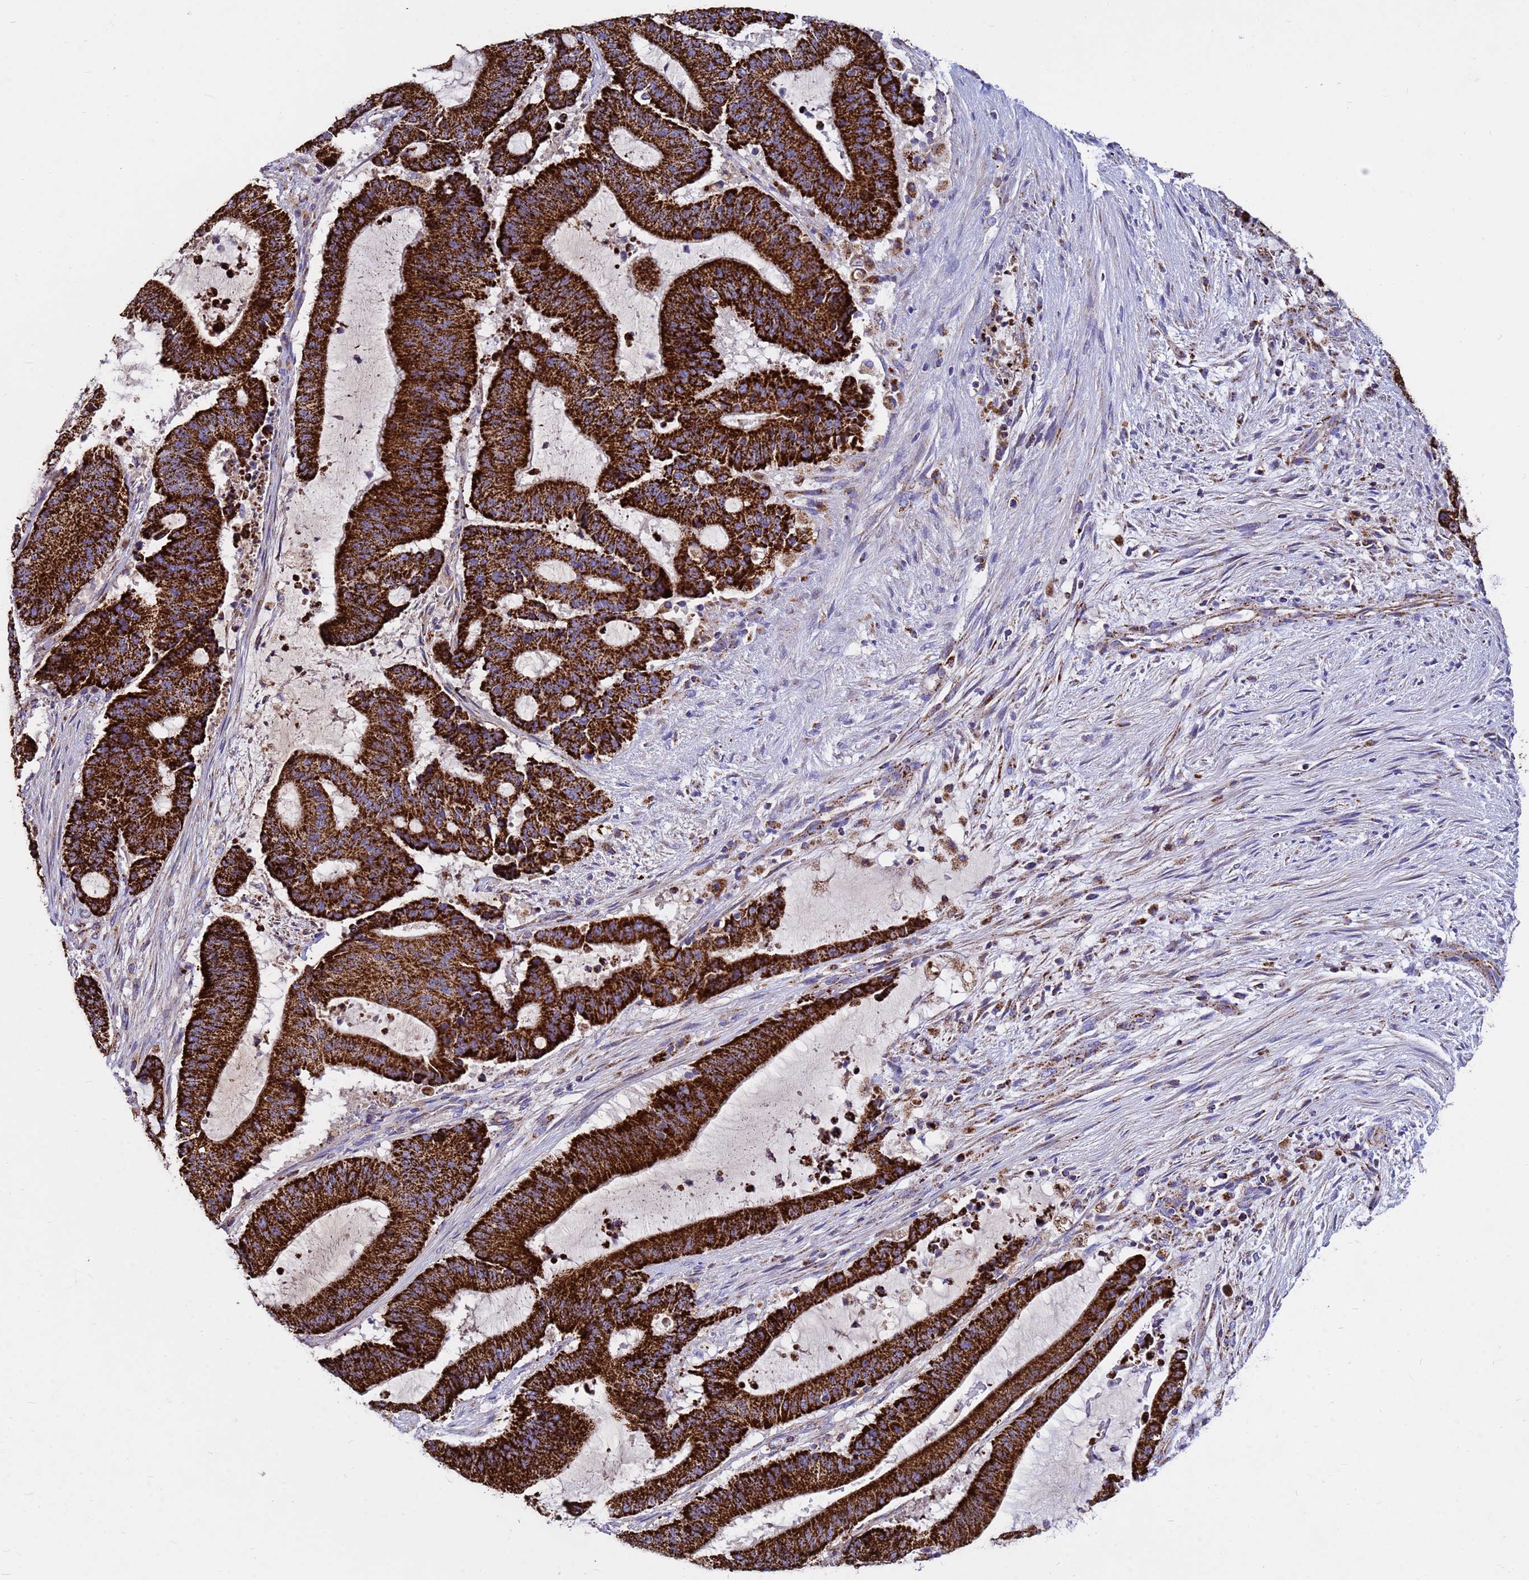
{"staining": {"intensity": "strong", "quantity": ">75%", "location": "cytoplasmic/membranous"}, "tissue": "liver cancer", "cell_type": "Tumor cells", "image_type": "cancer", "snomed": [{"axis": "morphology", "description": "Normal tissue, NOS"}, {"axis": "morphology", "description": "Cholangiocarcinoma"}, {"axis": "topography", "description": "Liver"}, {"axis": "topography", "description": "Peripheral nerve tissue"}], "caption": "A brown stain highlights strong cytoplasmic/membranous positivity of a protein in human liver cancer tumor cells.", "gene": "TUBGCP3", "patient": {"sex": "female", "age": 73}}